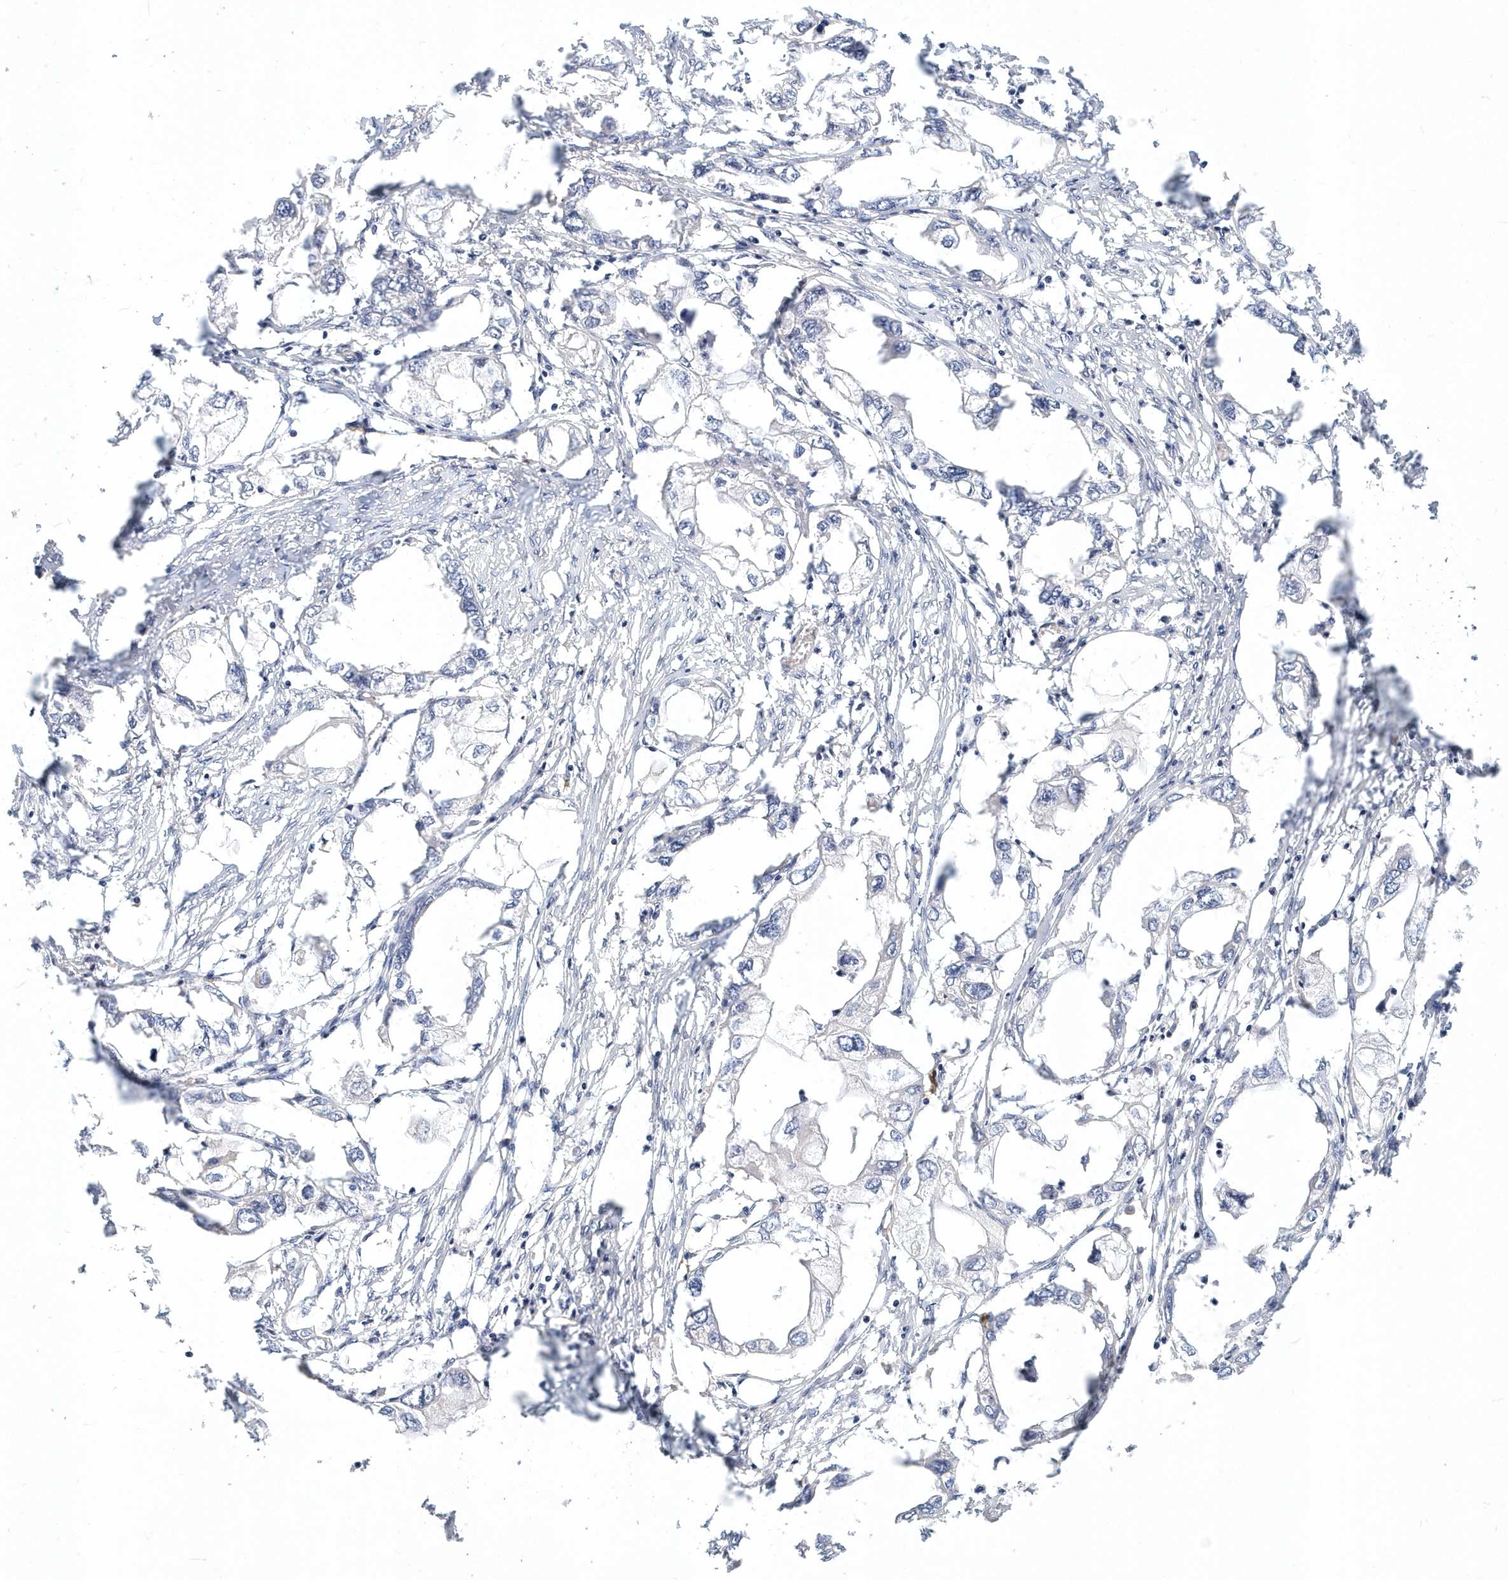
{"staining": {"intensity": "negative", "quantity": "none", "location": "none"}, "tissue": "endometrial cancer", "cell_type": "Tumor cells", "image_type": "cancer", "snomed": [{"axis": "morphology", "description": "Adenocarcinoma, NOS"}, {"axis": "morphology", "description": "Adenocarcinoma, metastatic, NOS"}, {"axis": "topography", "description": "Adipose tissue"}, {"axis": "topography", "description": "Endometrium"}], "caption": "Immunohistochemistry (IHC) histopathology image of neoplastic tissue: endometrial cancer stained with DAB shows no significant protein positivity in tumor cells.", "gene": "ITGA2B", "patient": {"sex": "female", "age": 67}}